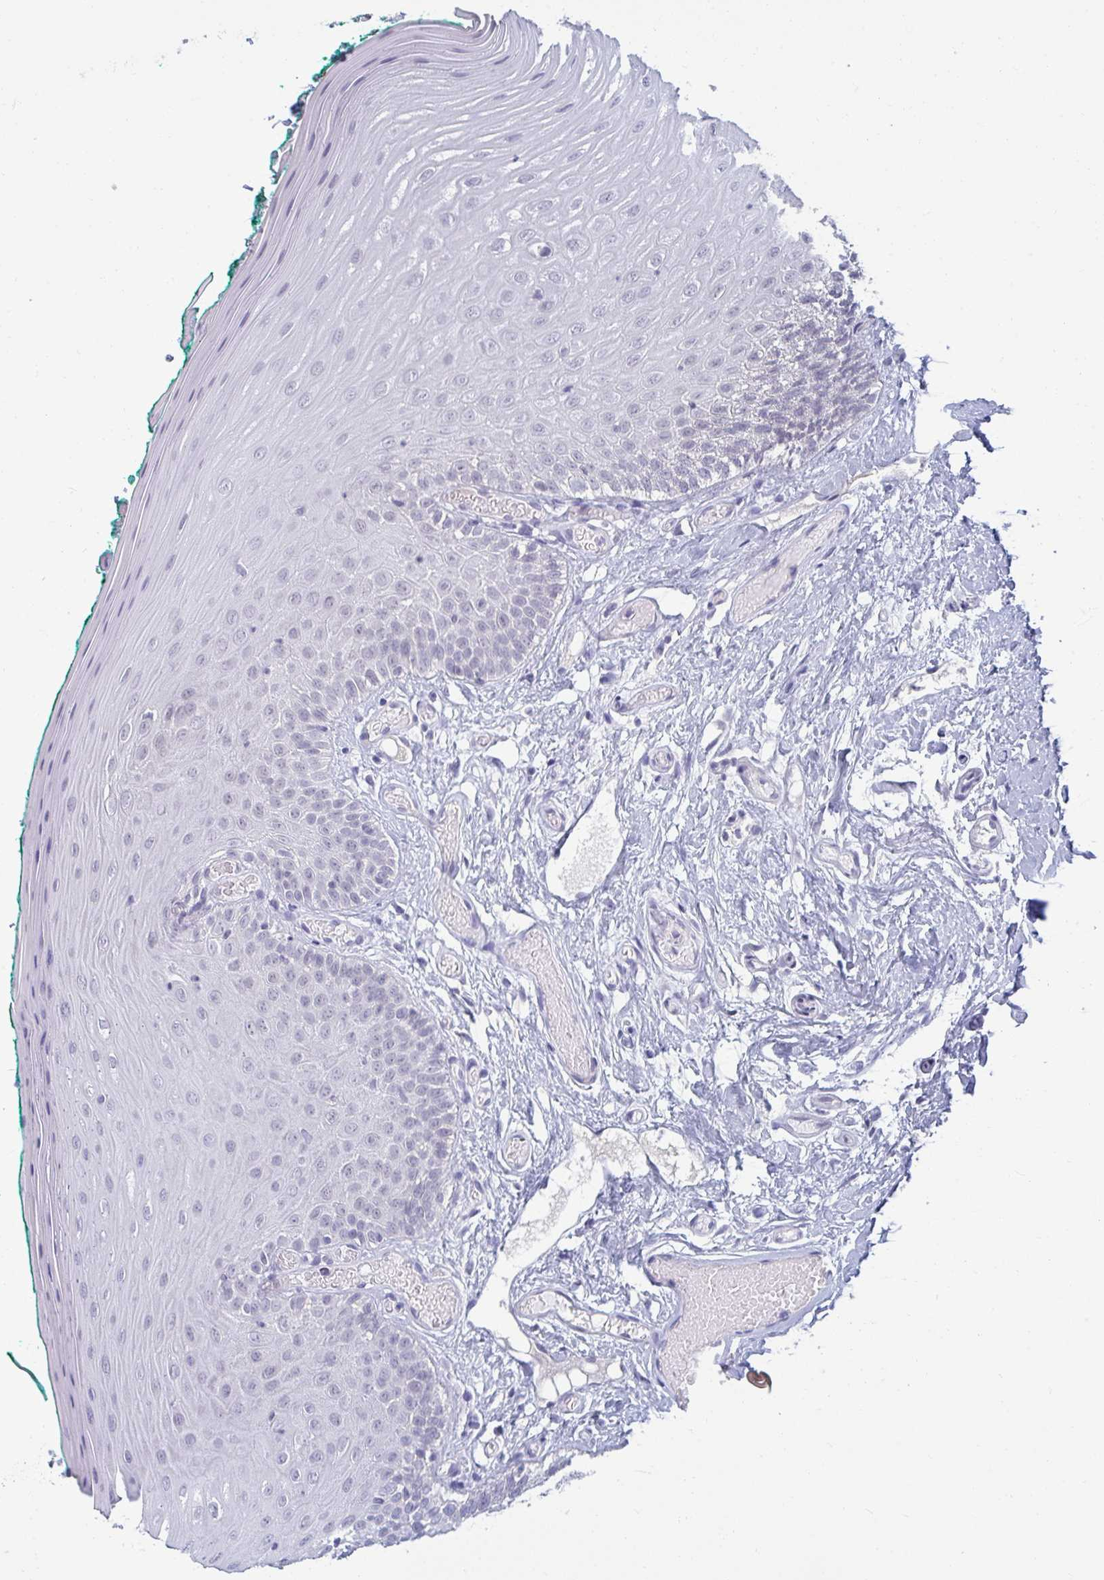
{"staining": {"intensity": "negative", "quantity": "none", "location": "none"}, "tissue": "oral mucosa", "cell_type": "Squamous epithelial cells", "image_type": "normal", "snomed": [{"axis": "morphology", "description": "Normal tissue, NOS"}, {"axis": "topography", "description": "Oral tissue"}], "caption": "High magnification brightfield microscopy of unremarkable oral mucosa stained with DAB (brown) and counterstained with hematoxylin (blue): squamous epithelial cells show no significant expression. (DAB (3,3'-diaminobenzidine) immunohistochemistry with hematoxylin counter stain).", "gene": "RNASEH1", "patient": {"sex": "female", "age": 40}}